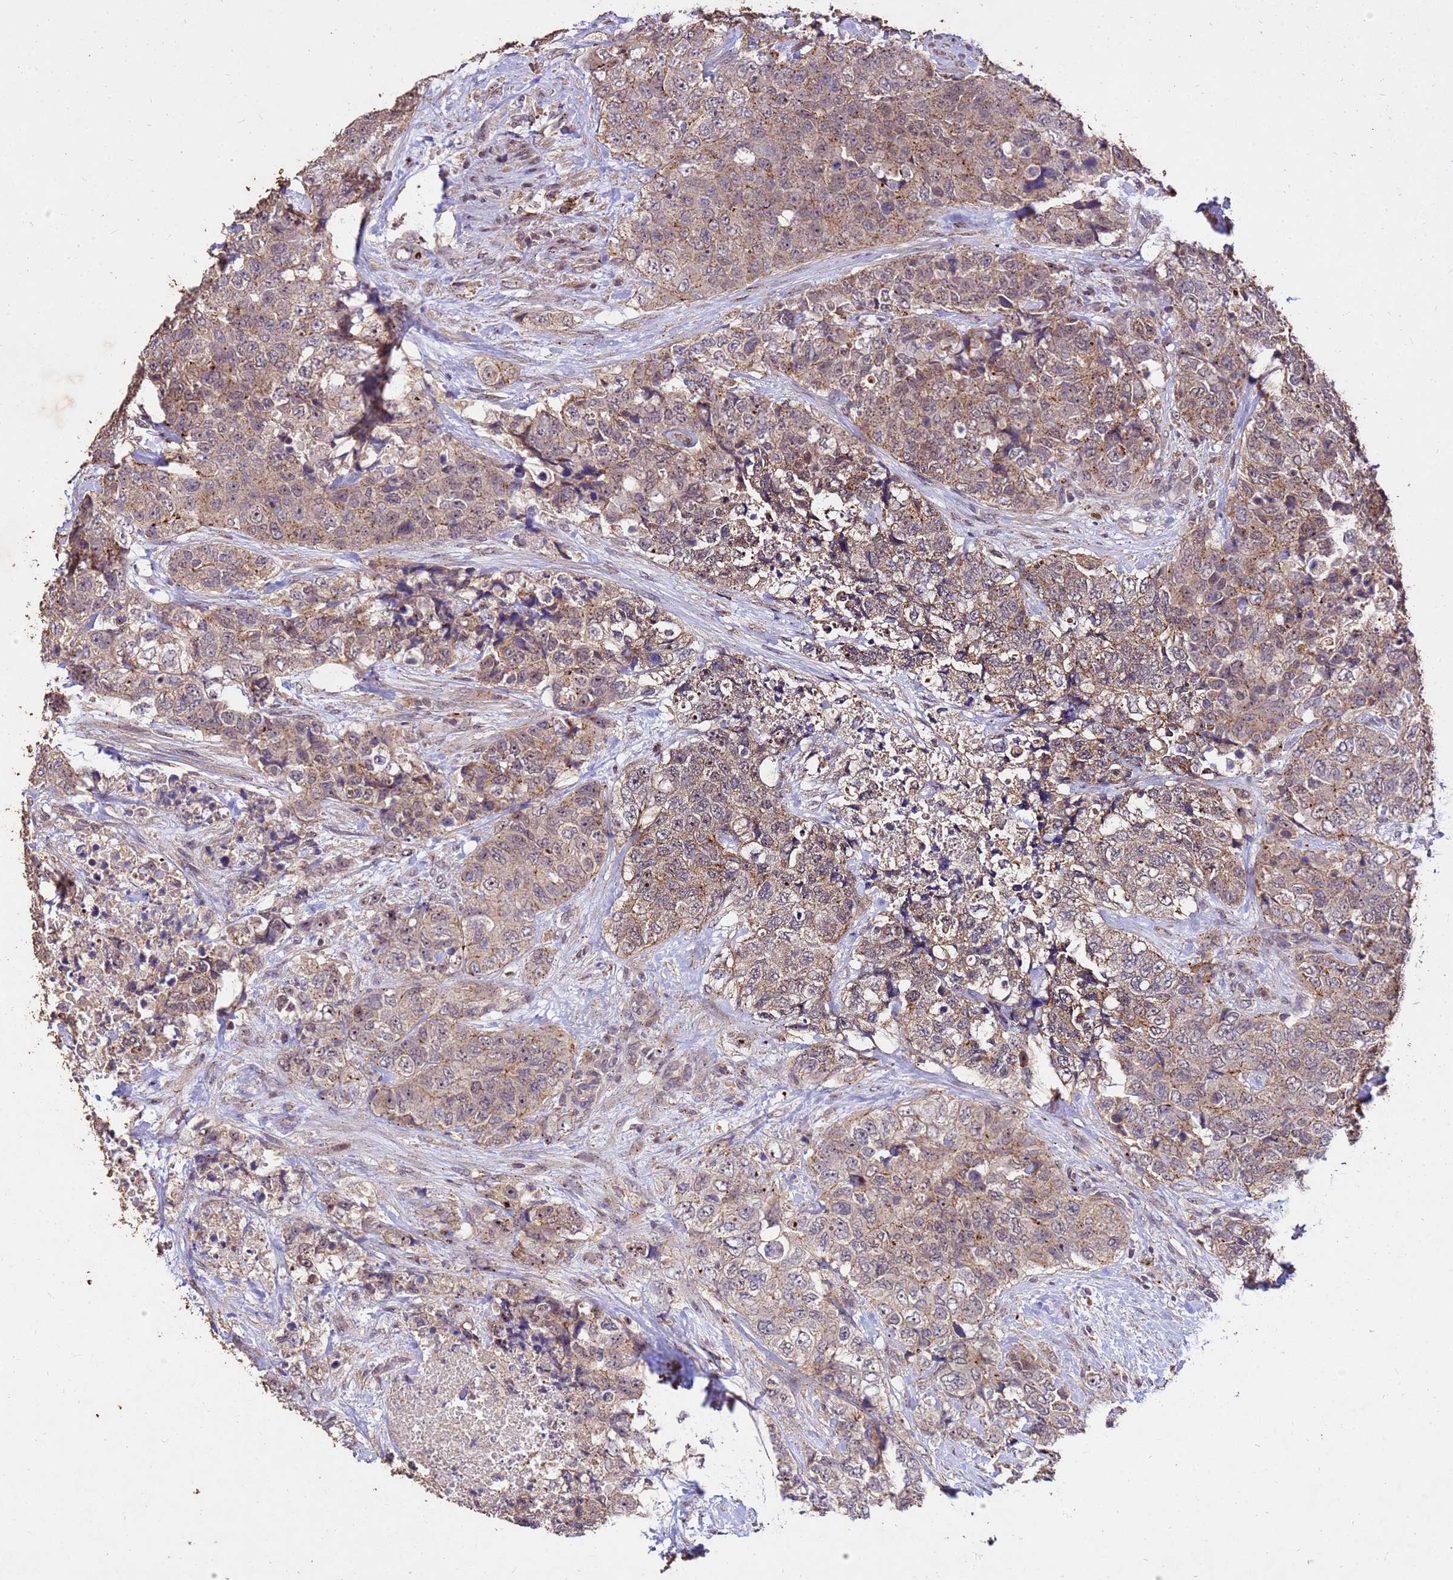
{"staining": {"intensity": "moderate", "quantity": ">75%", "location": "cytoplasmic/membranous"}, "tissue": "urothelial cancer", "cell_type": "Tumor cells", "image_type": "cancer", "snomed": [{"axis": "morphology", "description": "Urothelial carcinoma, High grade"}, {"axis": "topography", "description": "Urinary bladder"}], "caption": "Tumor cells show medium levels of moderate cytoplasmic/membranous staining in about >75% of cells in human urothelial cancer.", "gene": "TOR4A", "patient": {"sex": "female", "age": 78}}